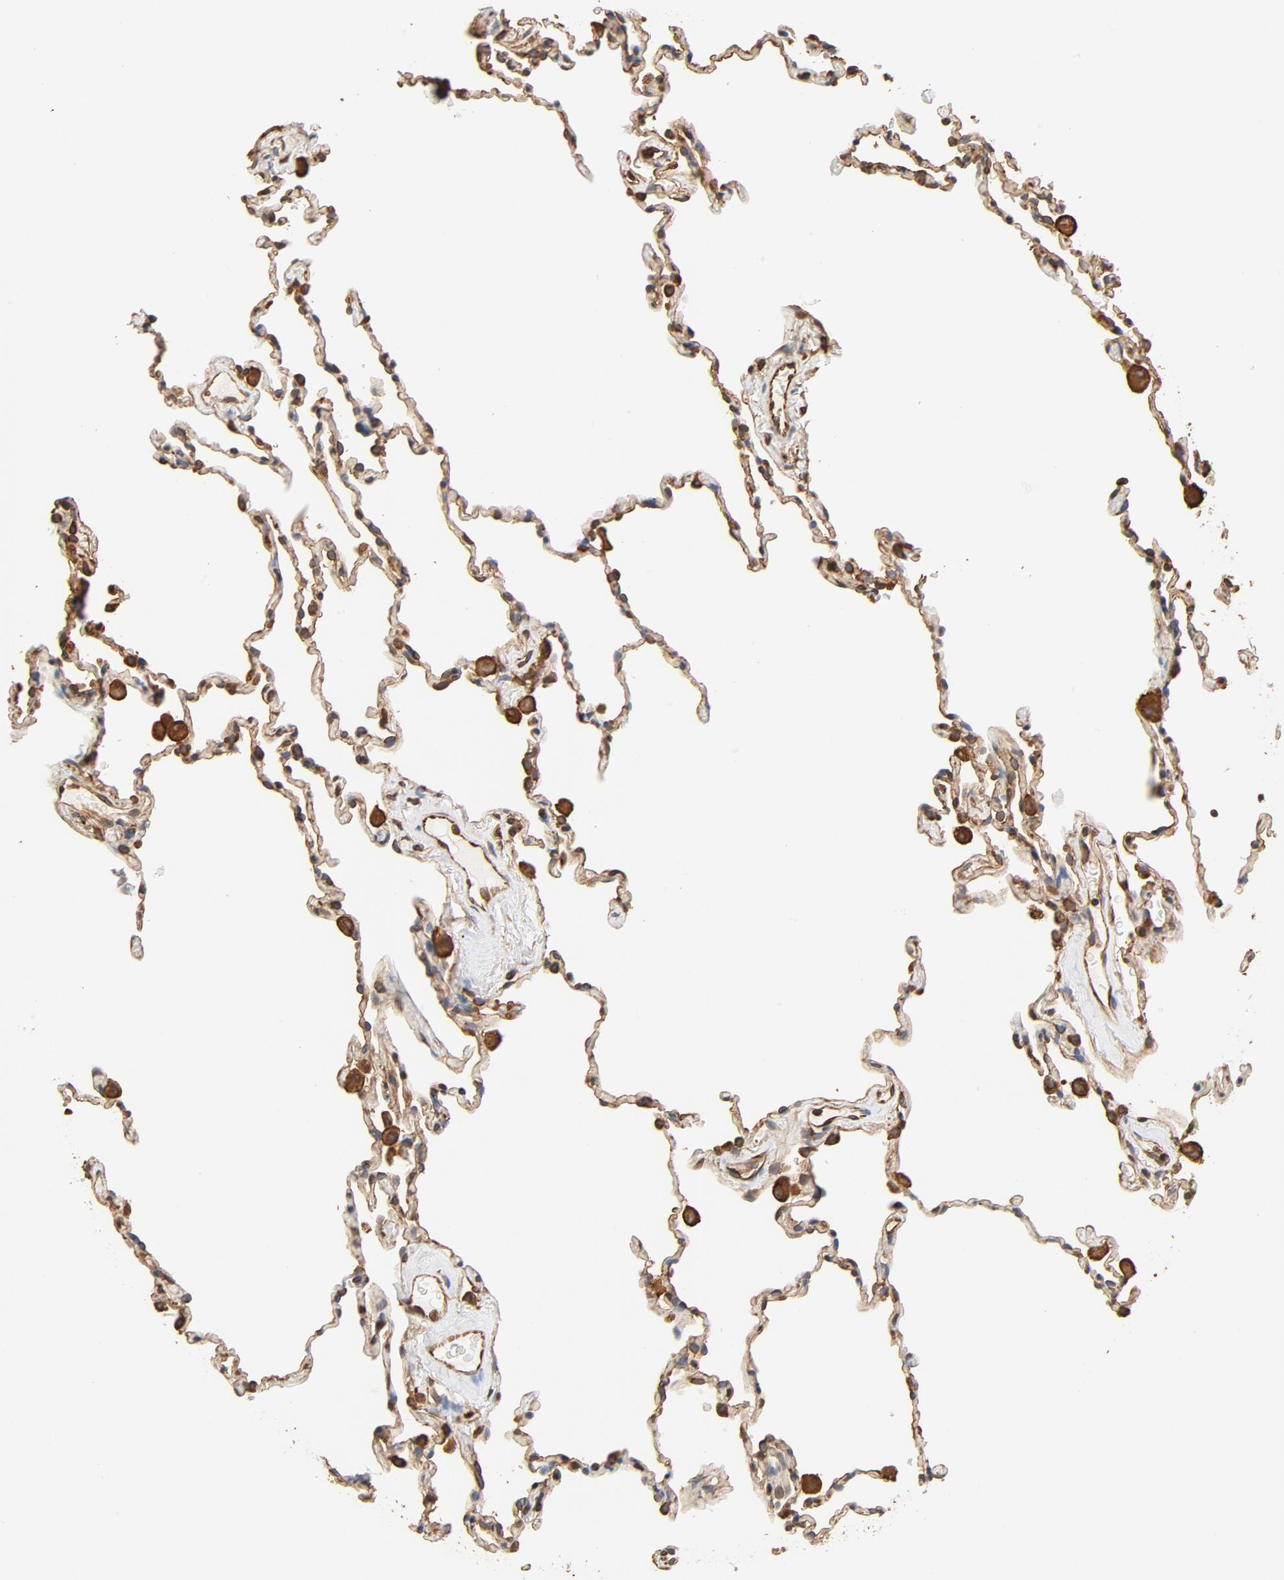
{"staining": {"intensity": "moderate", "quantity": ">75%", "location": "cytoplasmic/membranous"}, "tissue": "lung", "cell_type": "Alveolar cells", "image_type": "normal", "snomed": [{"axis": "morphology", "description": "Normal tissue, NOS"}, {"axis": "morphology", "description": "Soft tissue tumor metastatic"}, {"axis": "topography", "description": "Lung"}], "caption": "Unremarkable lung exhibits moderate cytoplasmic/membranous staining in about >75% of alveolar cells.", "gene": "BCAP31", "patient": {"sex": "male", "age": 59}}